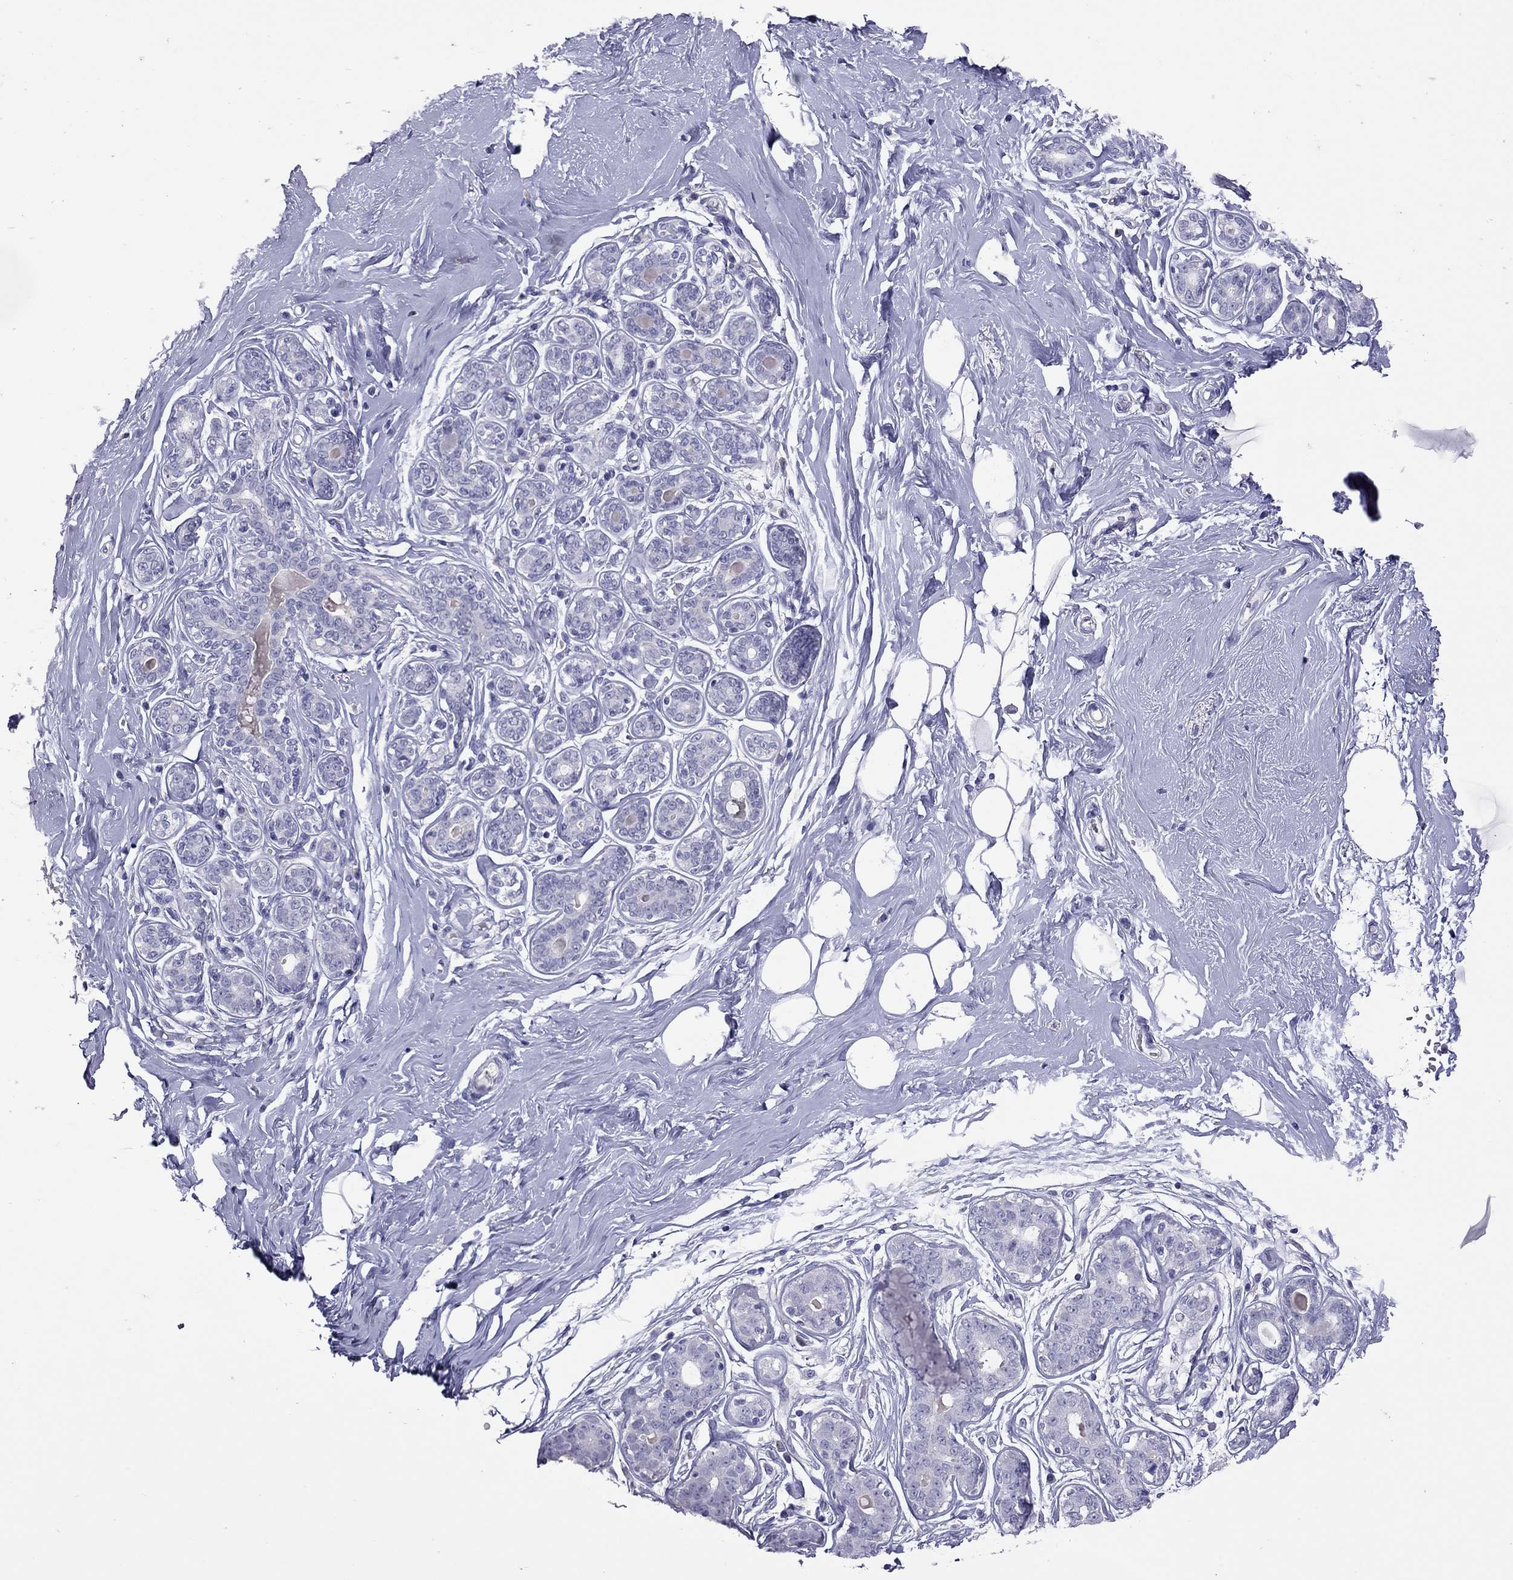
{"staining": {"intensity": "negative", "quantity": "none", "location": "none"}, "tissue": "breast", "cell_type": "Adipocytes", "image_type": "normal", "snomed": [{"axis": "morphology", "description": "Normal tissue, NOS"}, {"axis": "topography", "description": "Skin"}, {"axis": "topography", "description": "Breast"}], "caption": "Immunohistochemical staining of benign breast shows no significant positivity in adipocytes.", "gene": "SLAMF1", "patient": {"sex": "female", "age": 43}}